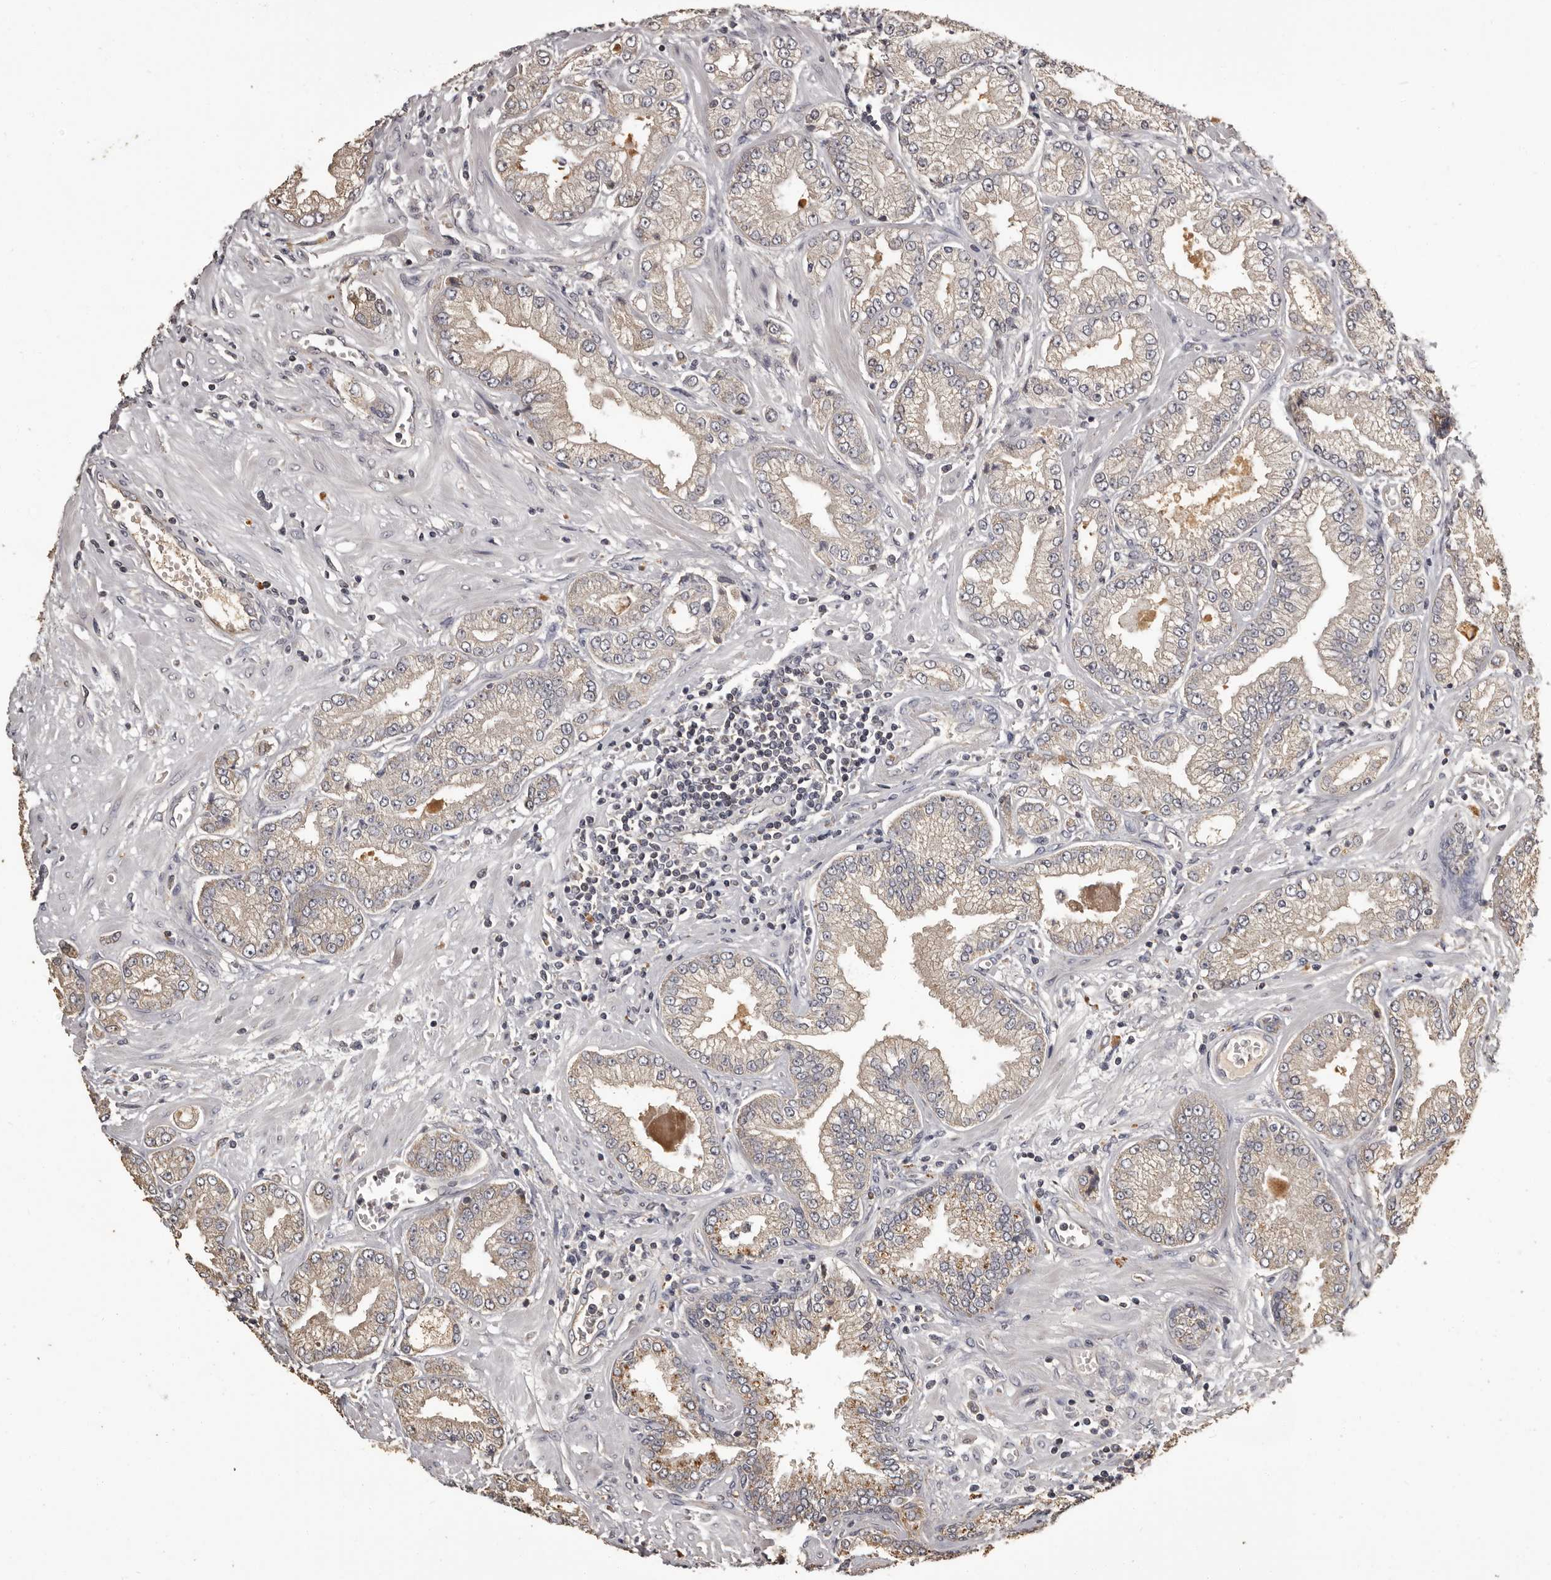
{"staining": {"intensity": "weak", "quantity": ">75%", "location": "cytoplasmic/membranous"}, "tissue": "prostate cancer", "cell_type": "Tumor cells", "image_type": "cancer", "snomed": [{"axis": "morphology", "description": "Adenocarcinoma, Low grade"}, {"axis": "topography", "description": "Prostate"}], "caption": "An immunohistochemistry micrograph of neoplastic tissue is shown. Protein staining in brown shows weak cytoplasmic/membranous positivity in prostate cancer (low-grade adenocarcinoma) within tumor cells.", "gene": "MGAT5", "patient": {"sex": "male", "age": 62}}